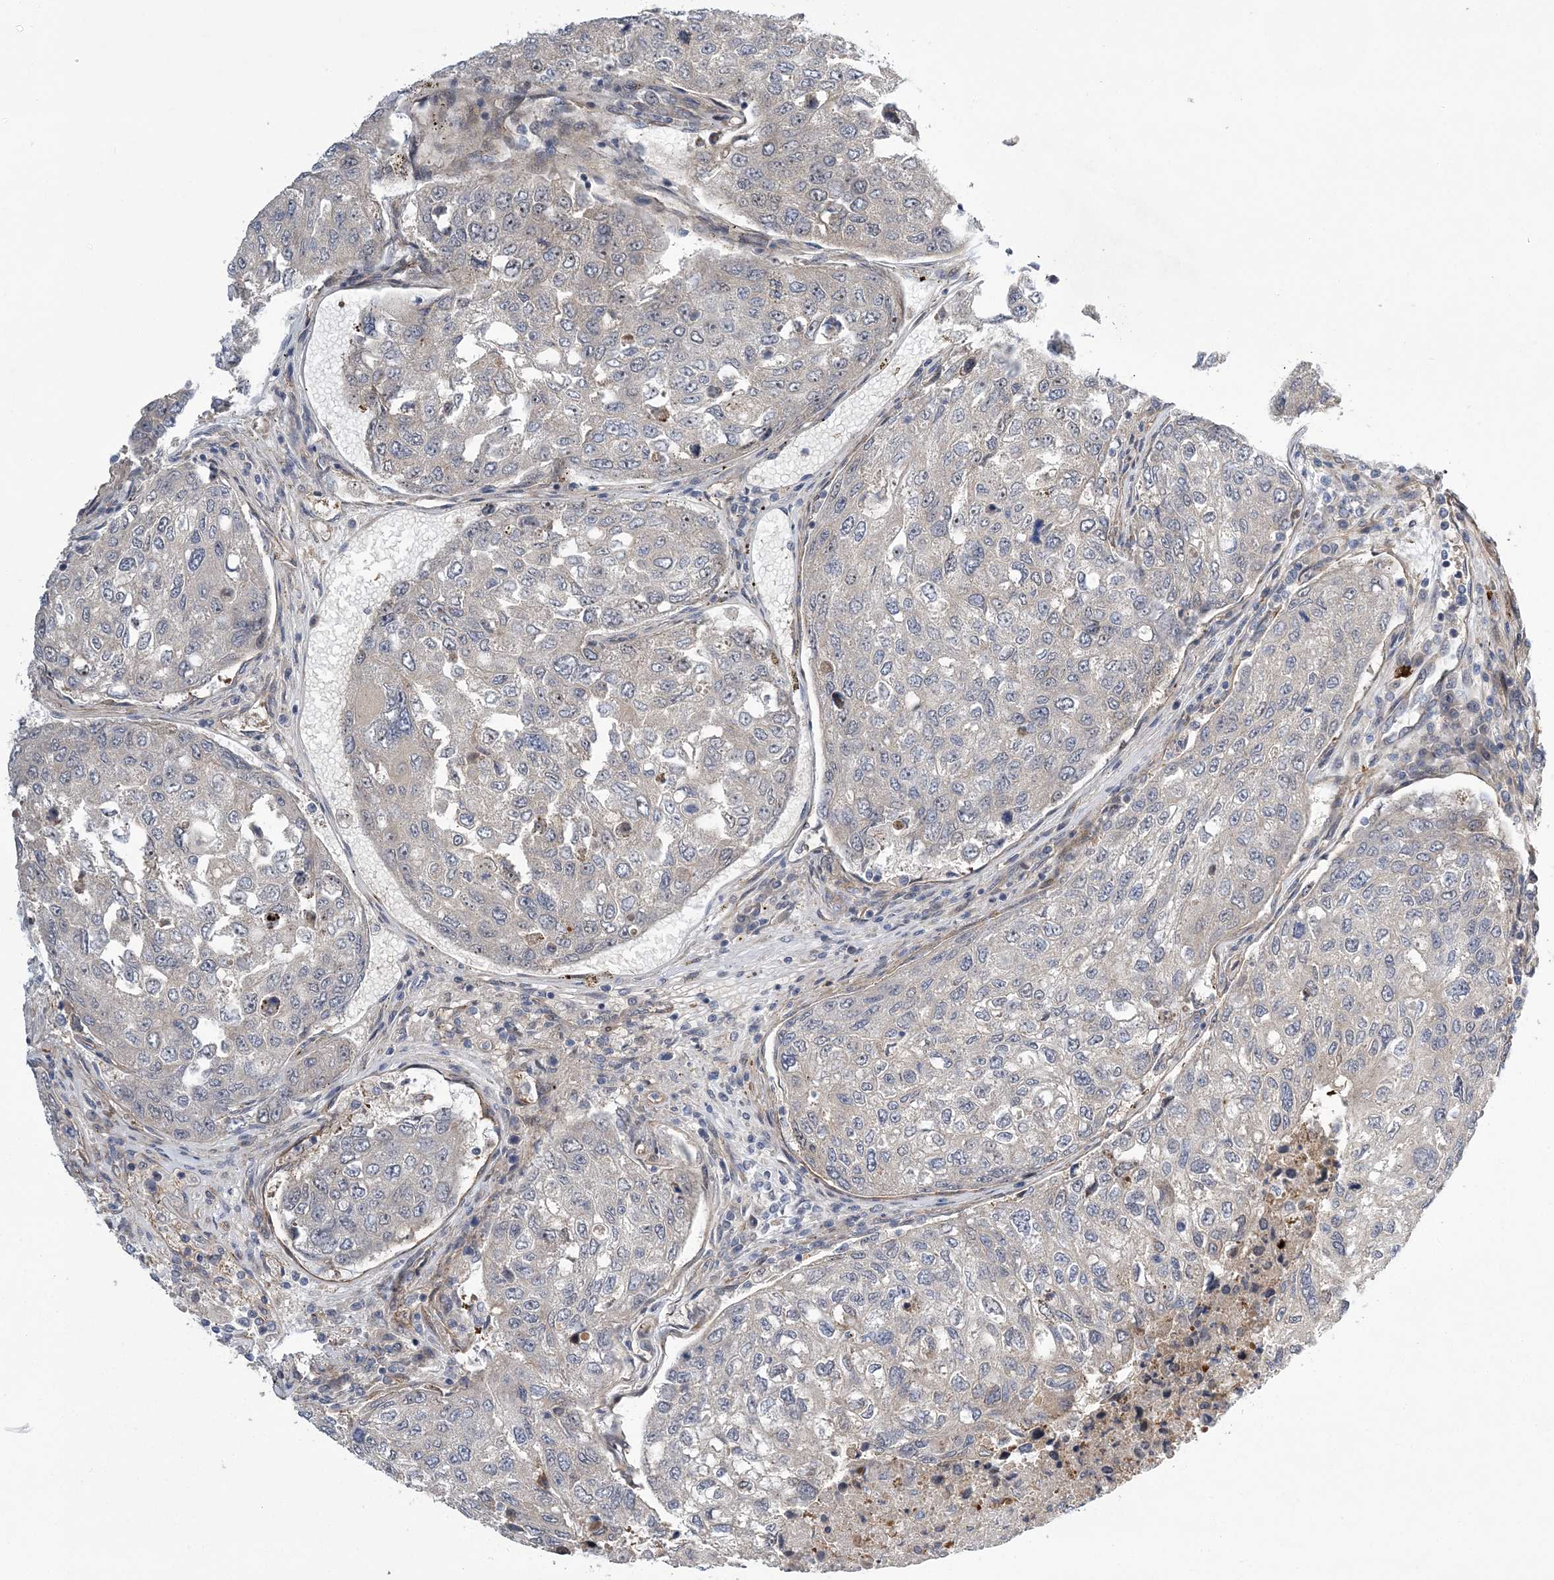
{"staining": {"intensity": "negative", "quantity": "none", "location": "none"}, "tissue": "urothelial cancer", "cell_type": "Tumor cells", "image_type": "cancer", "snomed": [{"axis": "morphology", "description": "Urothelial carcinoma, High grade"}, {"axis": "topography", "description": "Lymph node"}, {"axis": "topography", "description": "Urinary bladder"}], "caption": "Tumor cells are negative for brown protein staining in urothelial carcinoma (high-grade).", "gene": "CALN1", "patient": {"sex": "male", "age": 51}}